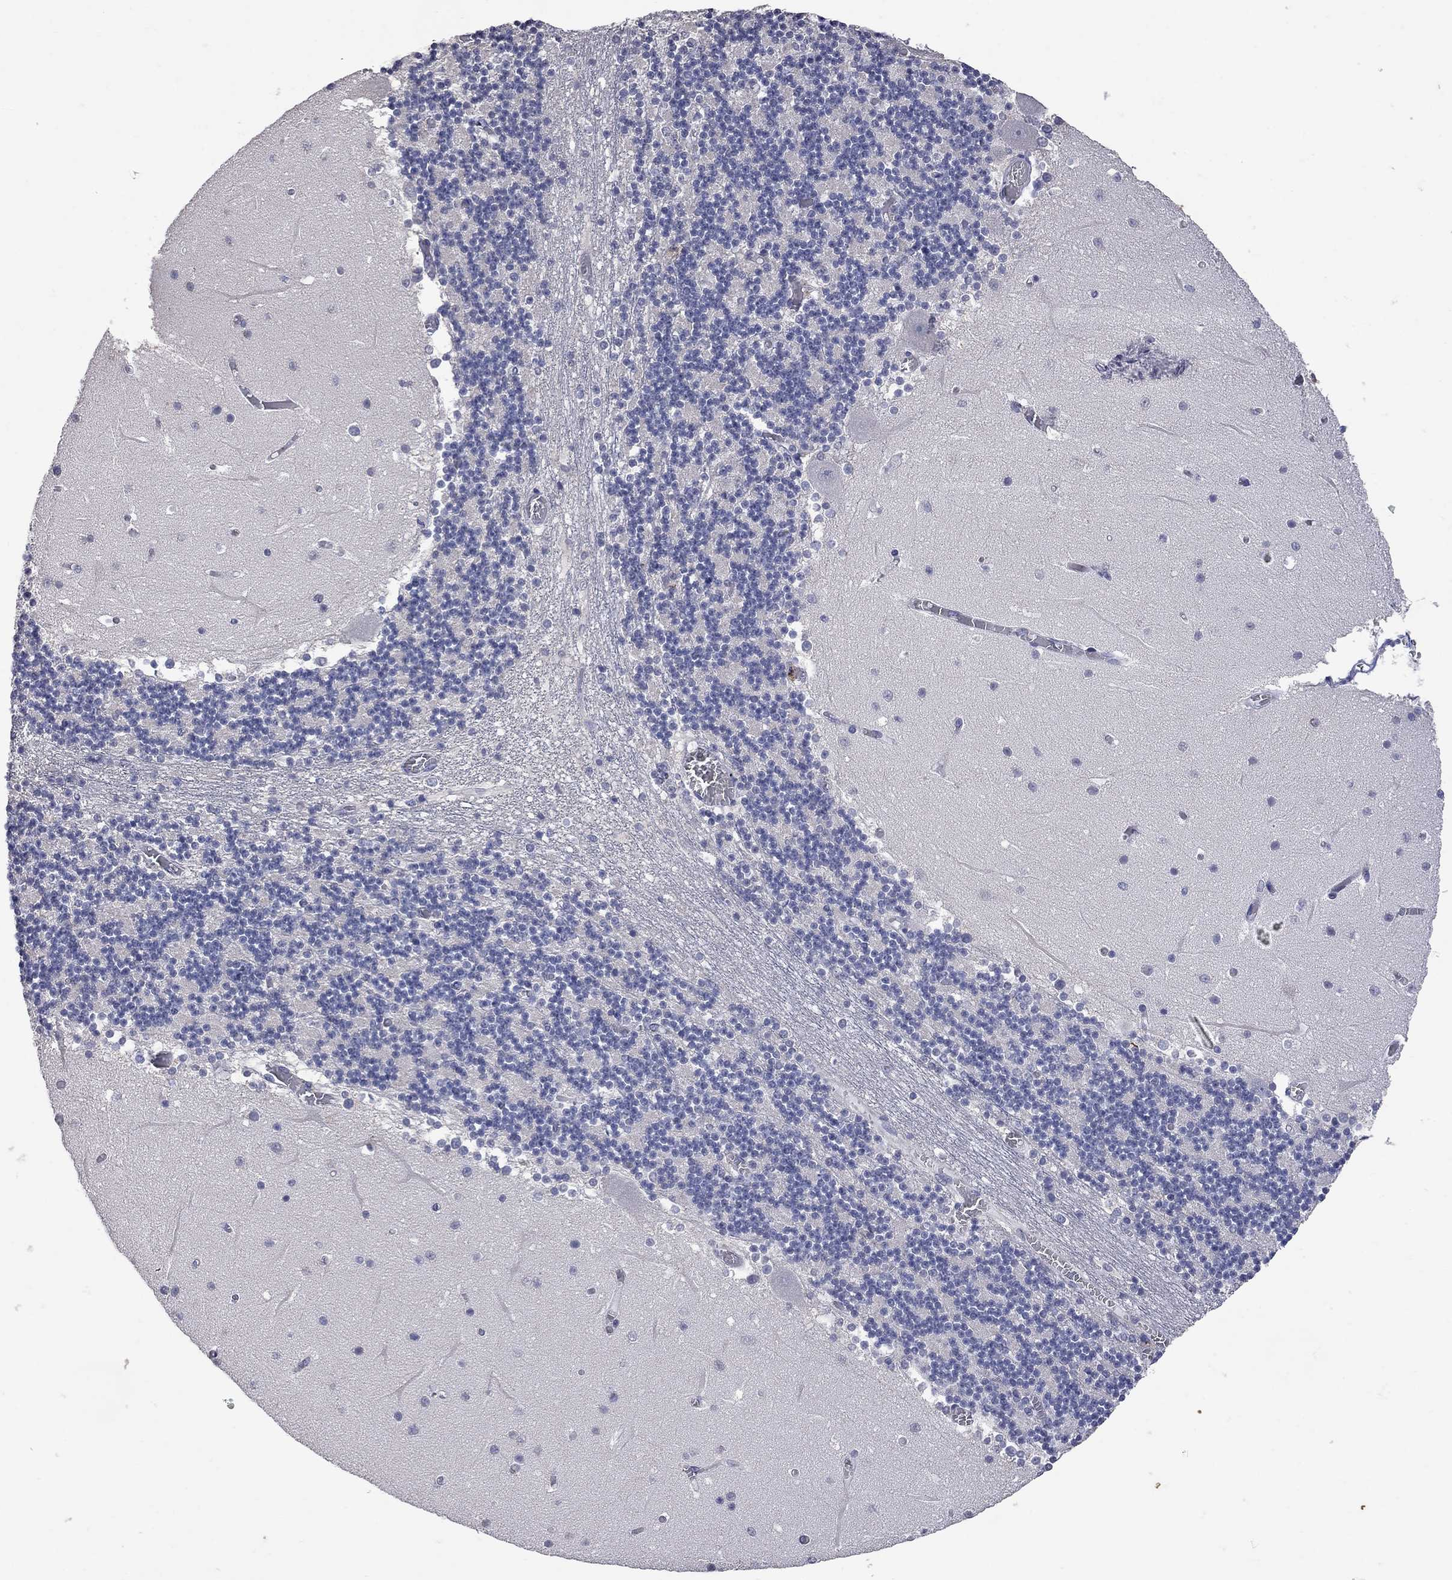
{"staining": {"intensity": "negative", "quantity": "none", "location": "none"}, "tissue": "cerebellum", "cell_type": "Cells in granular layer", "image_type": "normal", "snomed": [{"axis": "morphology", "description": "Normal tissue, NOS"}, {"axis": "topography", "description": "Cerebellum"}], "caption": "Immunohistochemical staining of benign cerebellum demonstrates no significant positivity in cells in granular layer. (IHC, brightfield microscopy, high magnification).", "gene": "NOS2", "patient": {"sex": "female", "age": 28}}